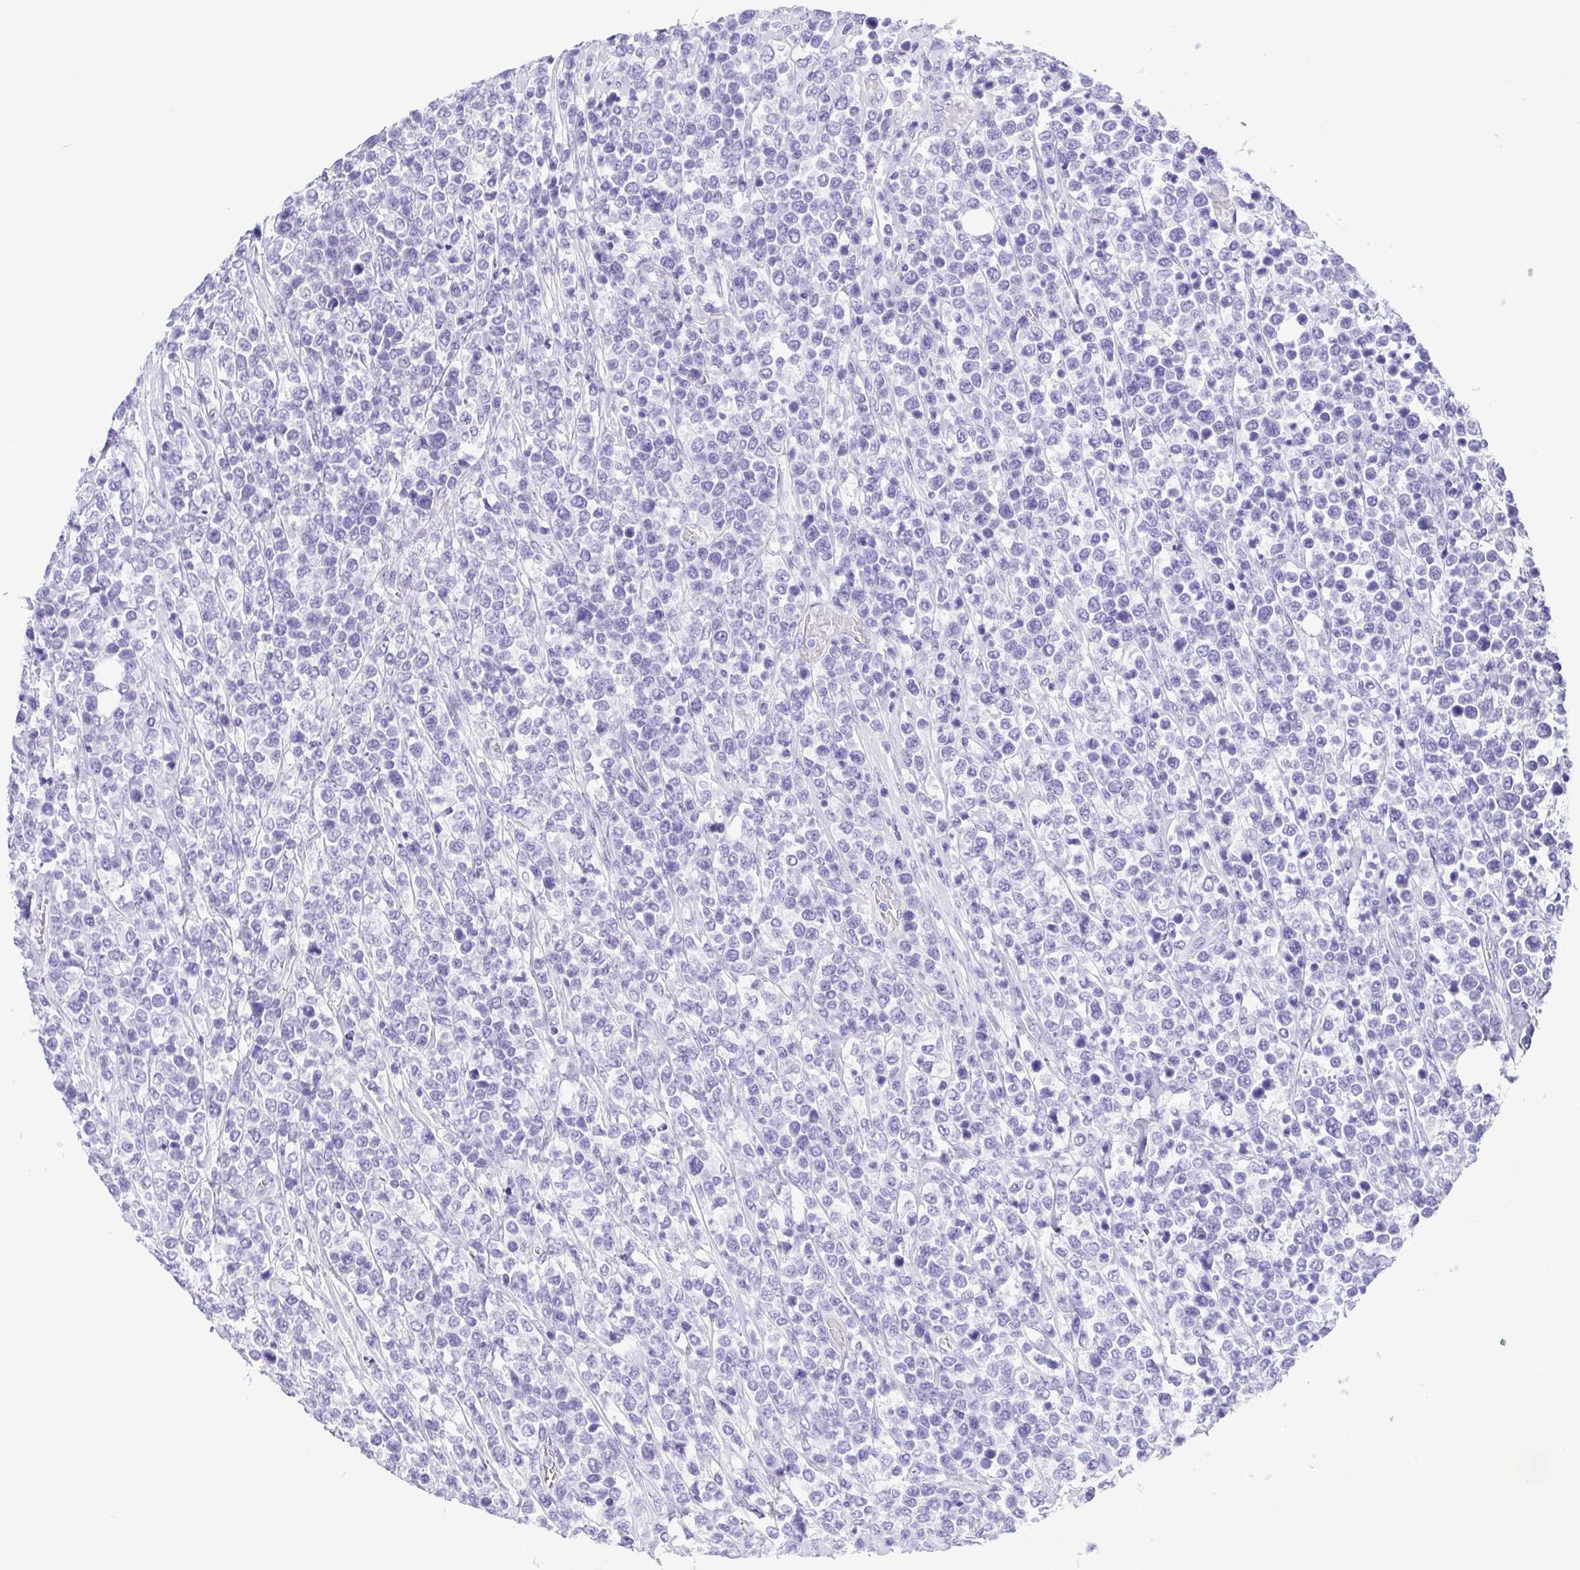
{"staining": {"intensity": "negative", "quantity": "none", "location": "none"}, "tissue": "lymphoma", "cell_type": "Tumor cells", "image_type": "cancer", "snomed": [{"axis": "morphology", "description": "Malignant lymphoma, non-Hodgkin's type, High grade"}, {"axis": "topography", "description": "Soft tissue"}], "caption": "The histopathology image shows no staining of tumor cells in lymphoma. (DAB (3,3'-diaminobenzidine) immunohistochemistry (IHC) visualized using brightfield microscopy, high magnification).", "gene": "OVGP1", "patient": {"sex": "female", "age": 56}}